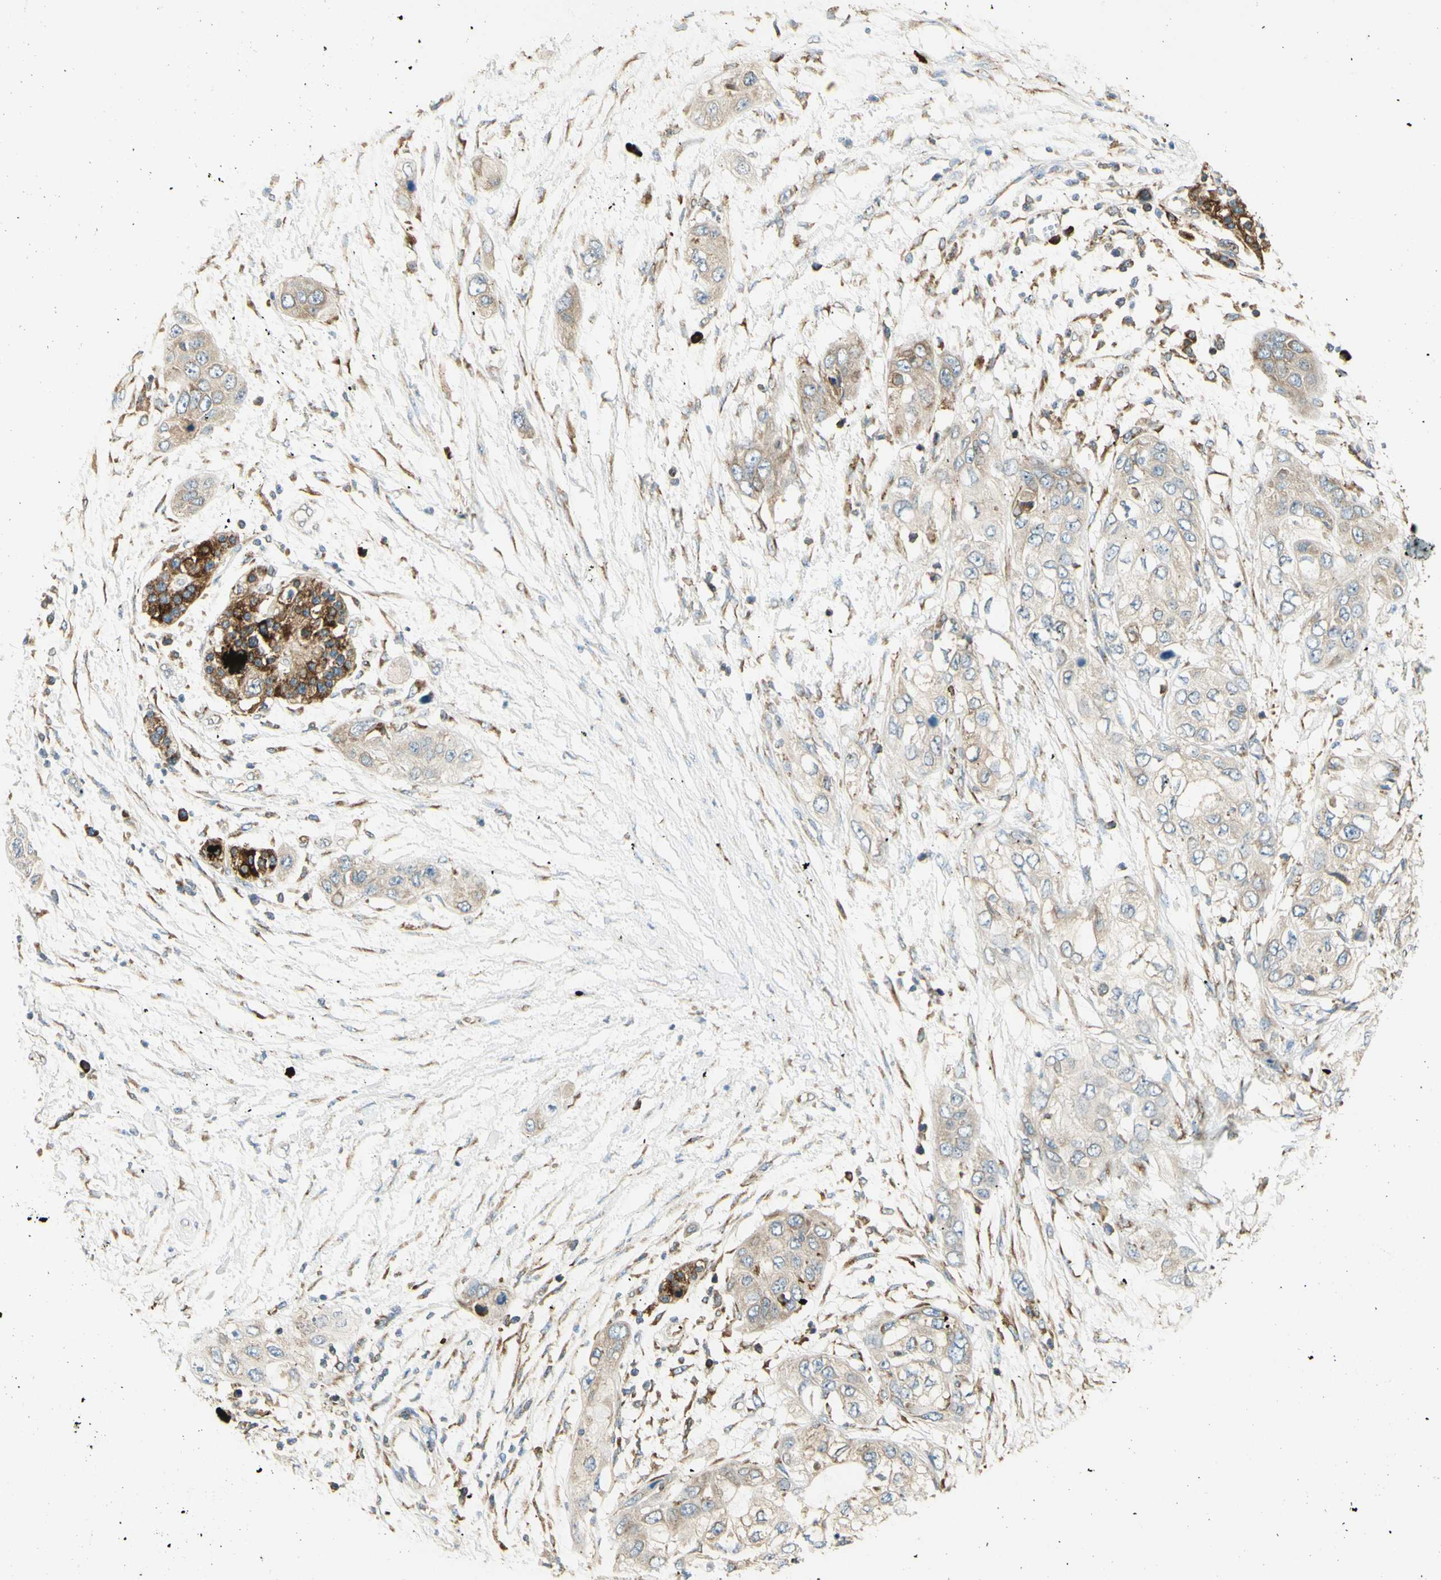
{"staining": {"intensity": "weak", "quantity": "25%-75%", "location": "cytoplasmic/membranous"}, "tissue": "pancreatic cancer", "cell_type": "Tumor cells", "image_type": "cancer", "snomed": [{"axis": "morphology", "description": "Adenocarcinoma, NOS"}, {"axis": "topography", "description": "Pancreas"}], "caption": "A histopathology image of human pancreatic cancer stained for a protein reveals weak cytoplasmic/membranous brown staining in tumor cells. The staining is performed using DAB (3,3'-diaminobenzidine) brown chromogen to label protein expression. The nuclei are counter-stained blue using hematoxylin.", "gene": "MANF", "patient": {"sex": "female", "age": 70}}